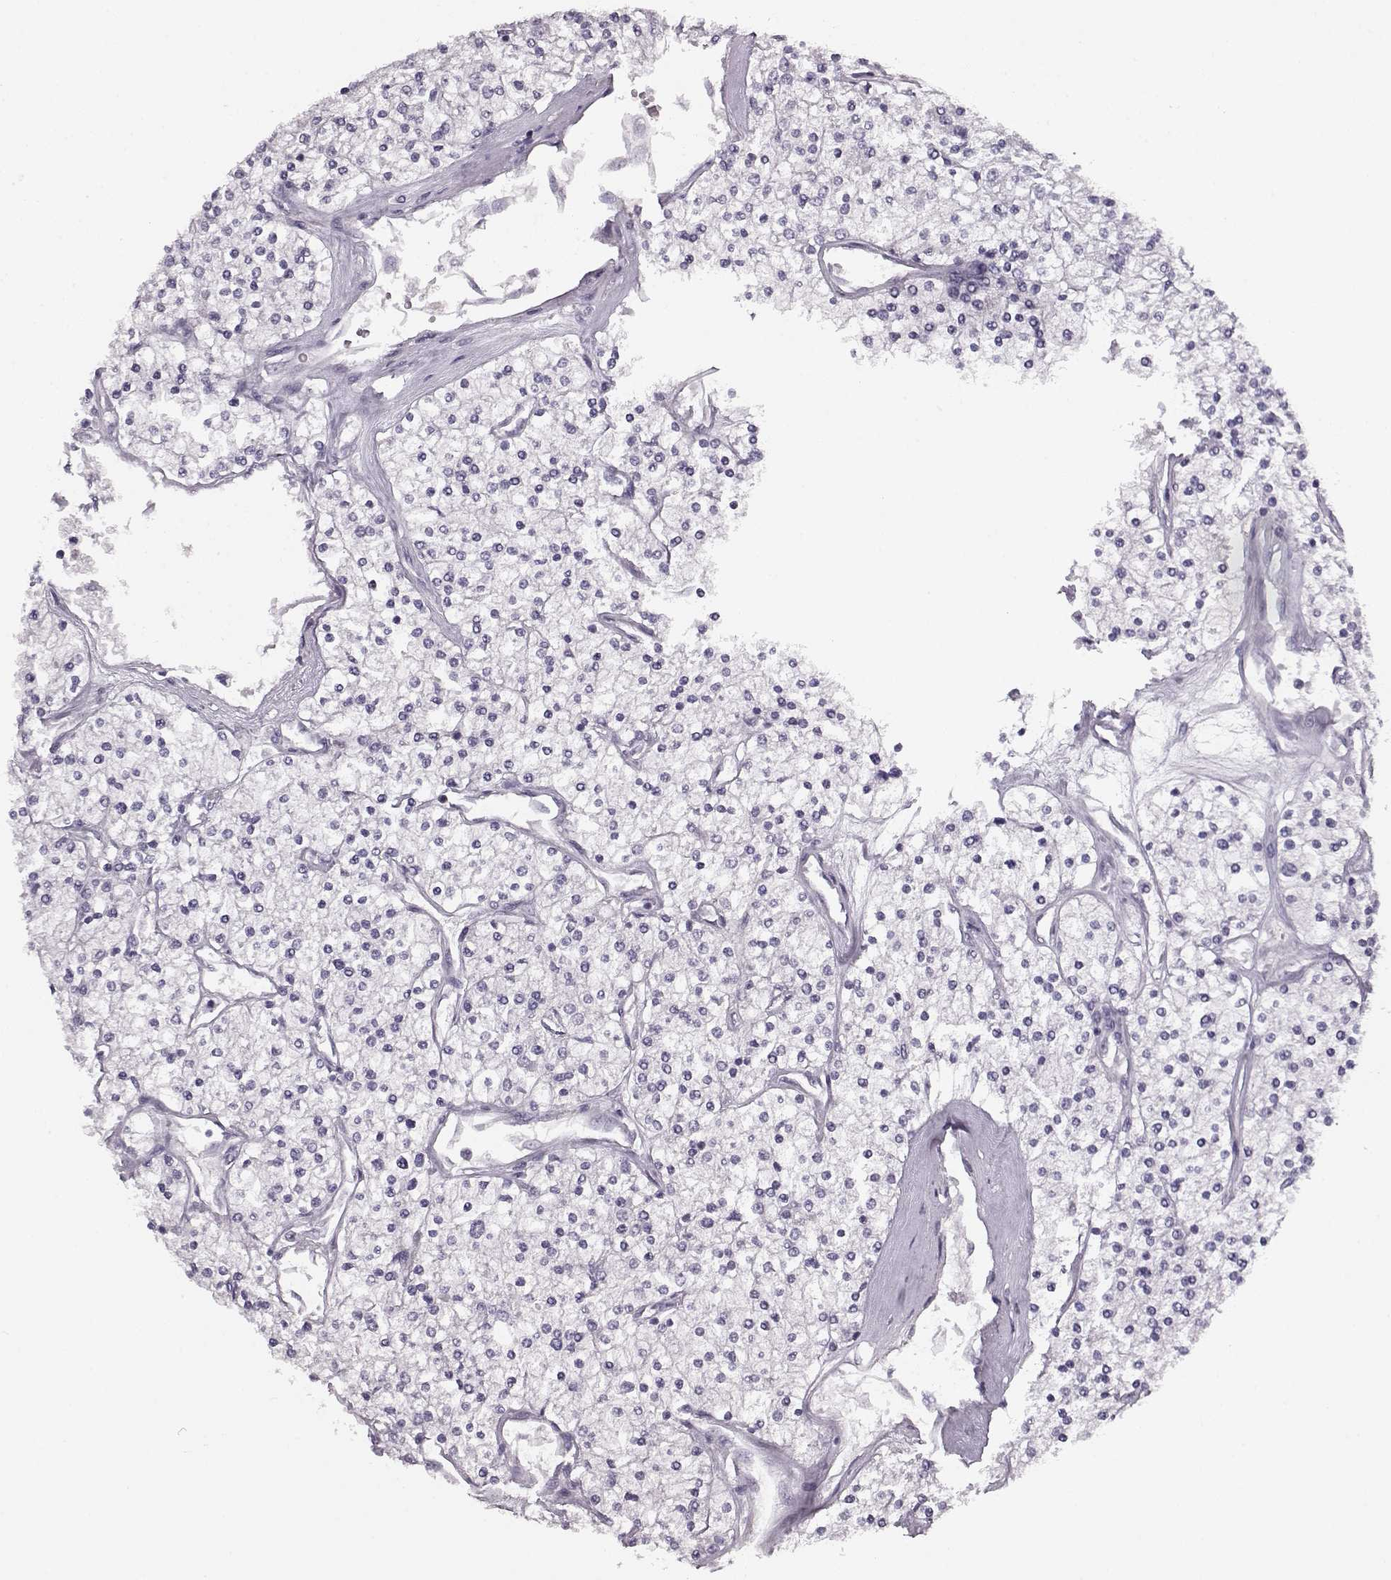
{"staining": {"intensity": "negative", "quantity": "none", "location": "none"}, "tissue": "renal cancer", "cell_type": "Tumor cells", "image_type": "cancer", "snomed": [{"axis": "morphology", "description": "Adenocarcinoma, NOS"}, {"axis": "topography", "description": "Kidney"}], "caption": "This is an immunohistochemistry (IHC) micrograph of renal cancer. There is no positivity in tumor cells.", "gene": "RP1L1", "patient": {"sex": "male", "age": 80}}